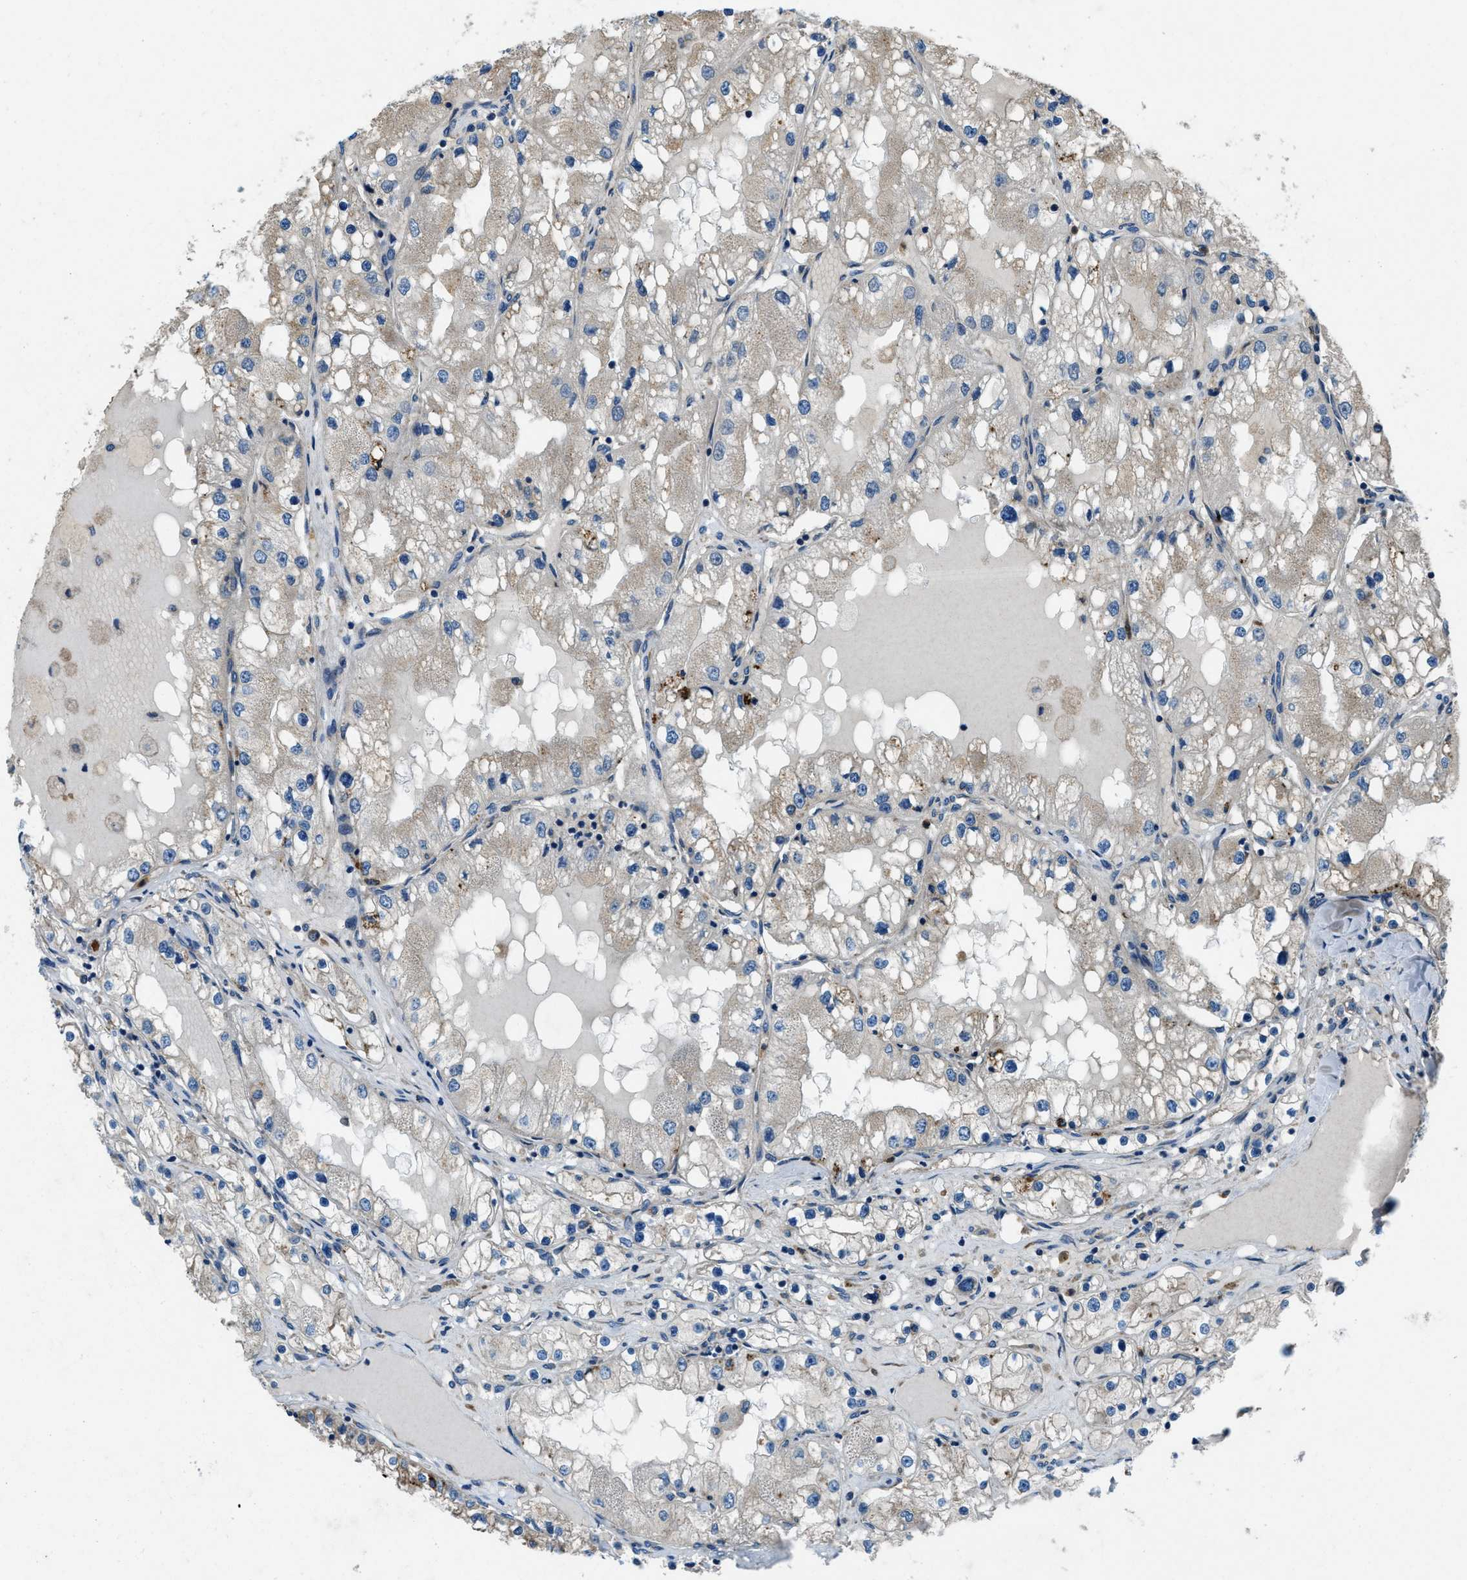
{"staining": {"intensity": "negative", "quantity": "none", "location": "none"}, "tissue": "renal cancer", "cell_type": "Tumor cells", "image_type": "cancer", "snomed": [{"axis": "morphology", "description": "Adenocarcinoma, NOS"}, {"axis": "topography", "description": "Kidney"}], "caption": "The image exhibits no staining of tumor cells in adenocarcinoma (renal). (DAB (3,3'-diaminobenzidine) immunohistochemistry (IHC) with hematoxylin counter stain).", "gene": "GIMAP8", "patient": {"sex": "male", "age": 68}}